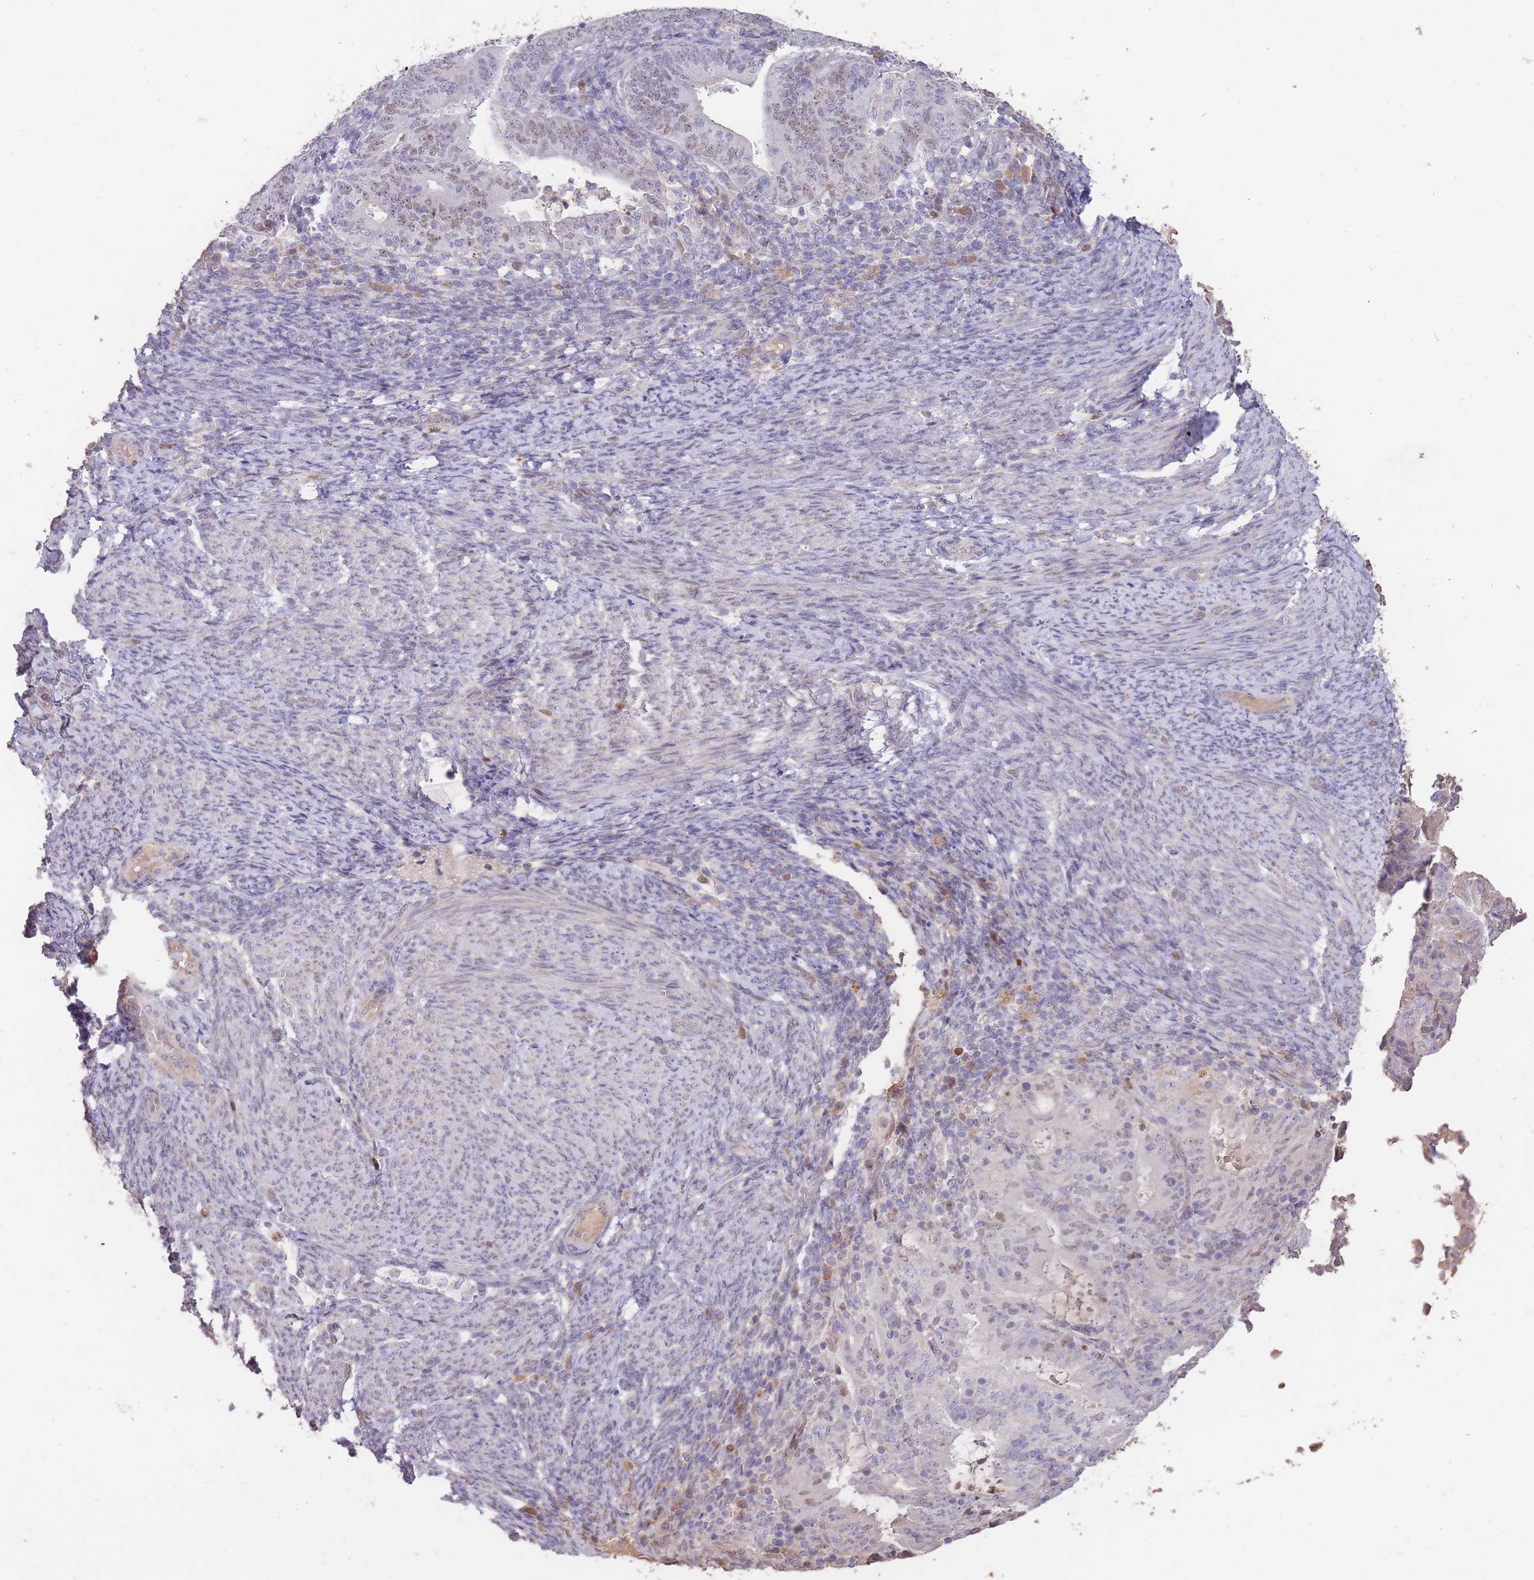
{"staining": {"intensity": "negative", "quantity": "none", "location": "none"}, "tissue": "endometrial cancer", "cell_type": "Tumor cells", "image_type": "cancer", "snomed": [{"axis": "morphology", "description": "Adenocarcinoma, NOS"}, {"axis": "topography", "description": "Endometrium"}], "caption": "Human endometrial adenocarcinoma stained for a protein using immunohistochemistry exhibits no expression in tumor cells.", "gene": "RGS14", "patient": {"sex": "female", "age": 70}}